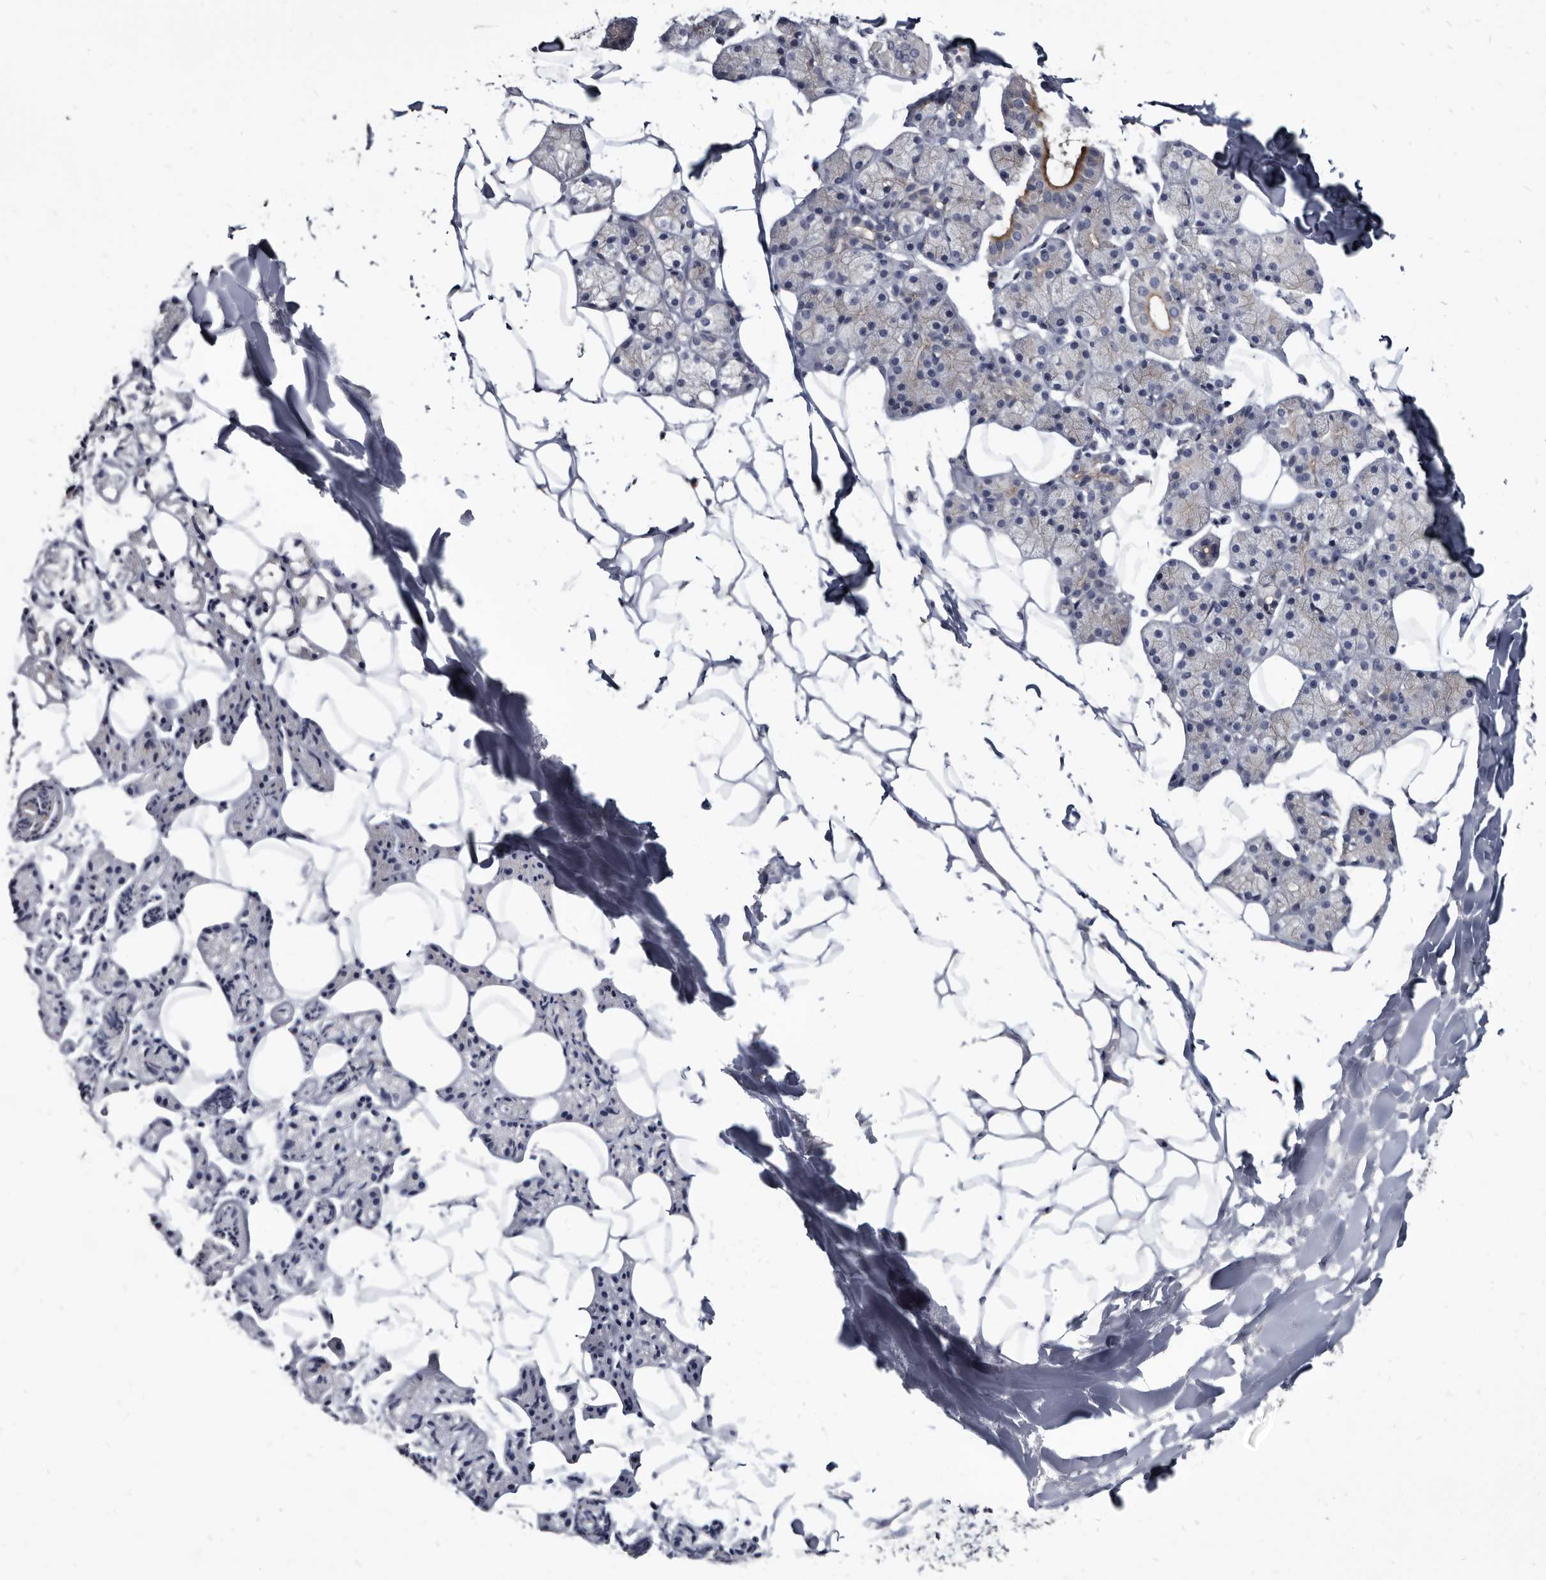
{"staining": {"intensity": "moderate", "quantity": "<25%", "location": "cytoplasmic/membranous"}, "tissue": "salivary gland", "cell_type": "Glandular cells", "image_type": "normal", "snomed": [{"axis": "morphology", "description": "Normal tissue, NOS"}, {"axis": "topography", "description": "Salivary gland"}], "caption": "This is a photomicrograph of IHC staining of benign salivary gland, which shows moderate staining in the cytoplasmic/membranous of glandular cells.", "gene": "PRSS8", "patient": {"sex": "female", "age": 33}}